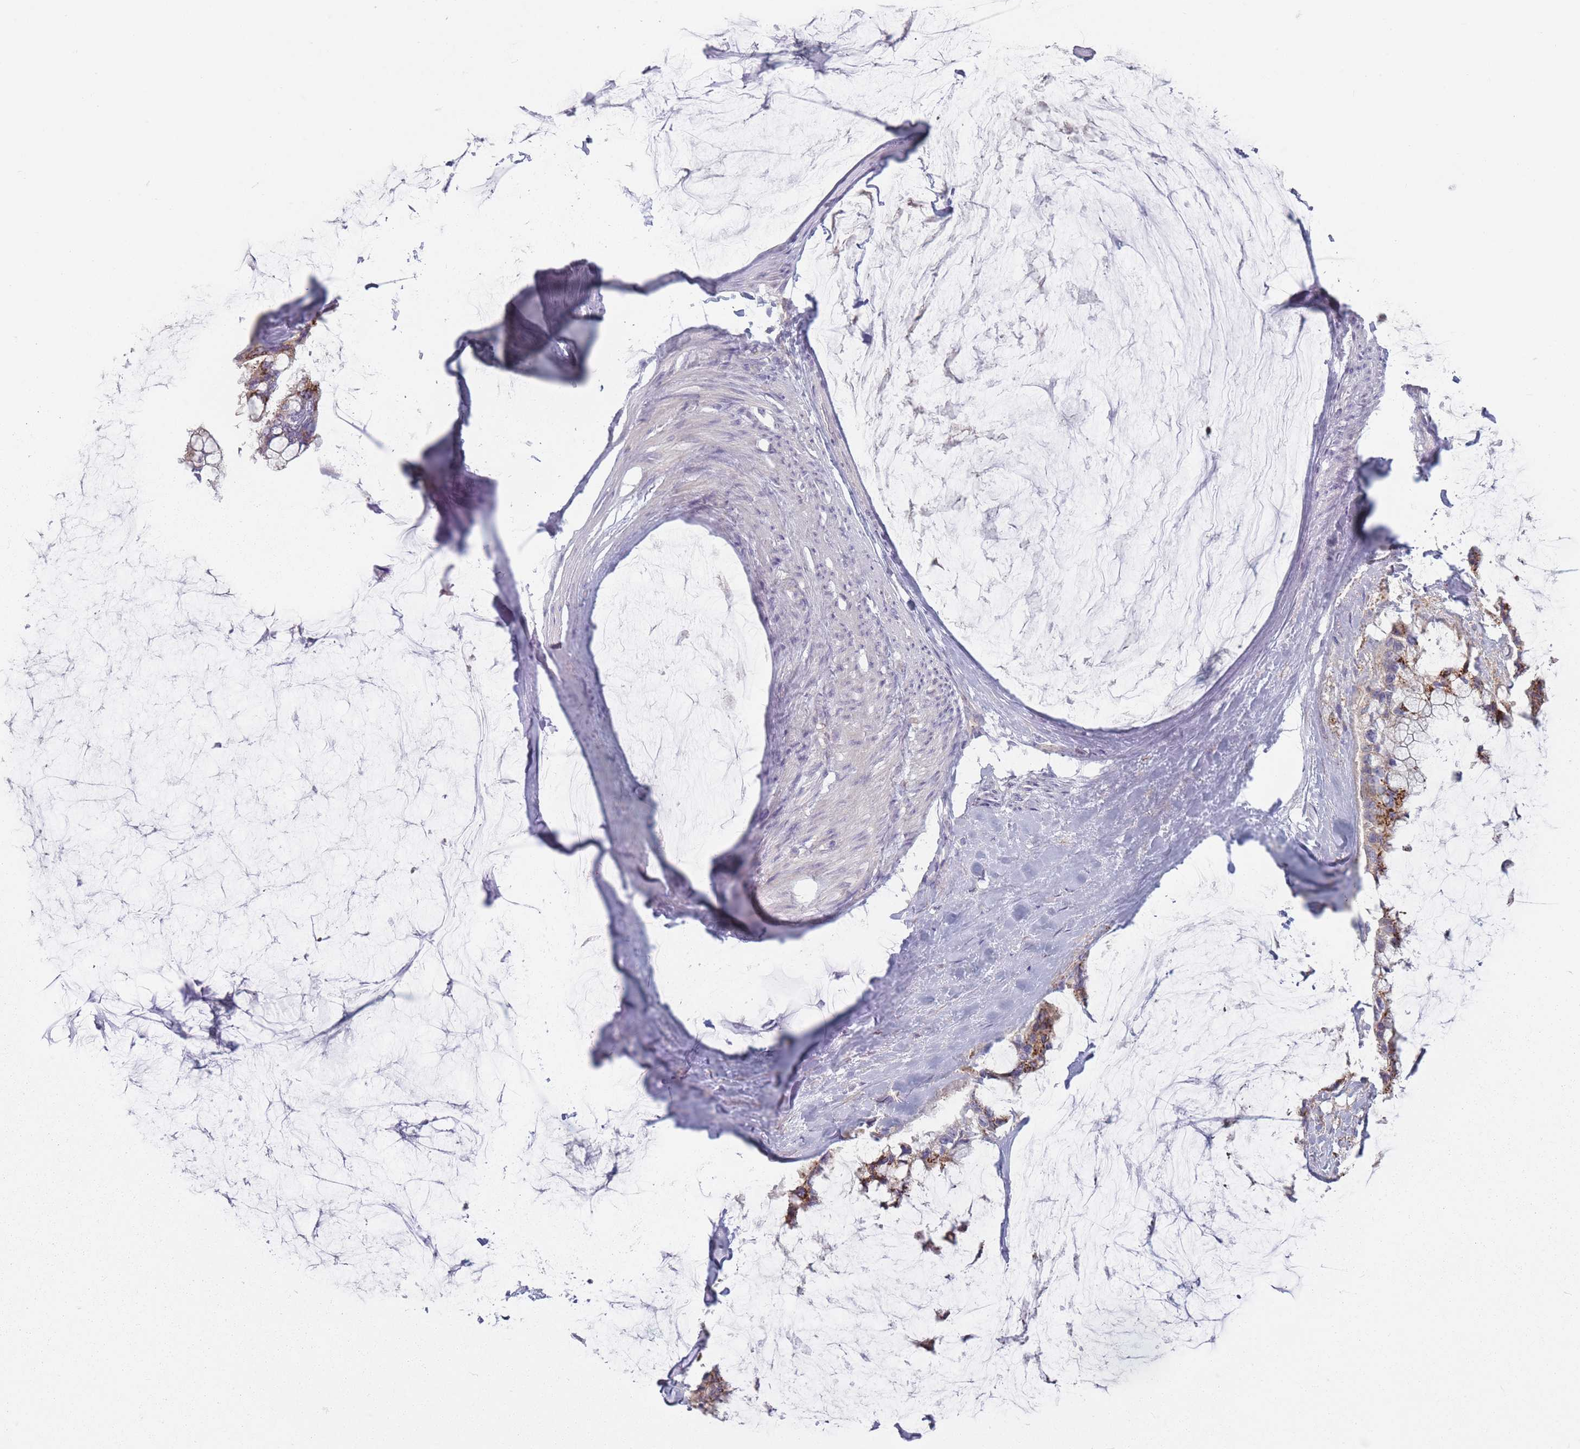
{"staining": {"intensity": "moderate", "quantity": "25%-75%", "location": "cytoplasmic/membranous"}, "tissue": "ovarian cancer", "cell_type": "Tumor cells", "image_type": "cancer", "snomed": [{"axis": "morphology", "description": "Cystadenocarcinoma, mucinous, NOS"}, {"axis": "topography", "description": "Ovary"}], "caption": "IHC (DAB) staining of human mucinous cystadenocarcinoma (ovarian) demonstrates moderate cytoplasmic/membranous protein positivity in about 25%-75% of tumor cells.", "gene": "AKAIN1", "patient": {"sex": "female", "age": 39}}